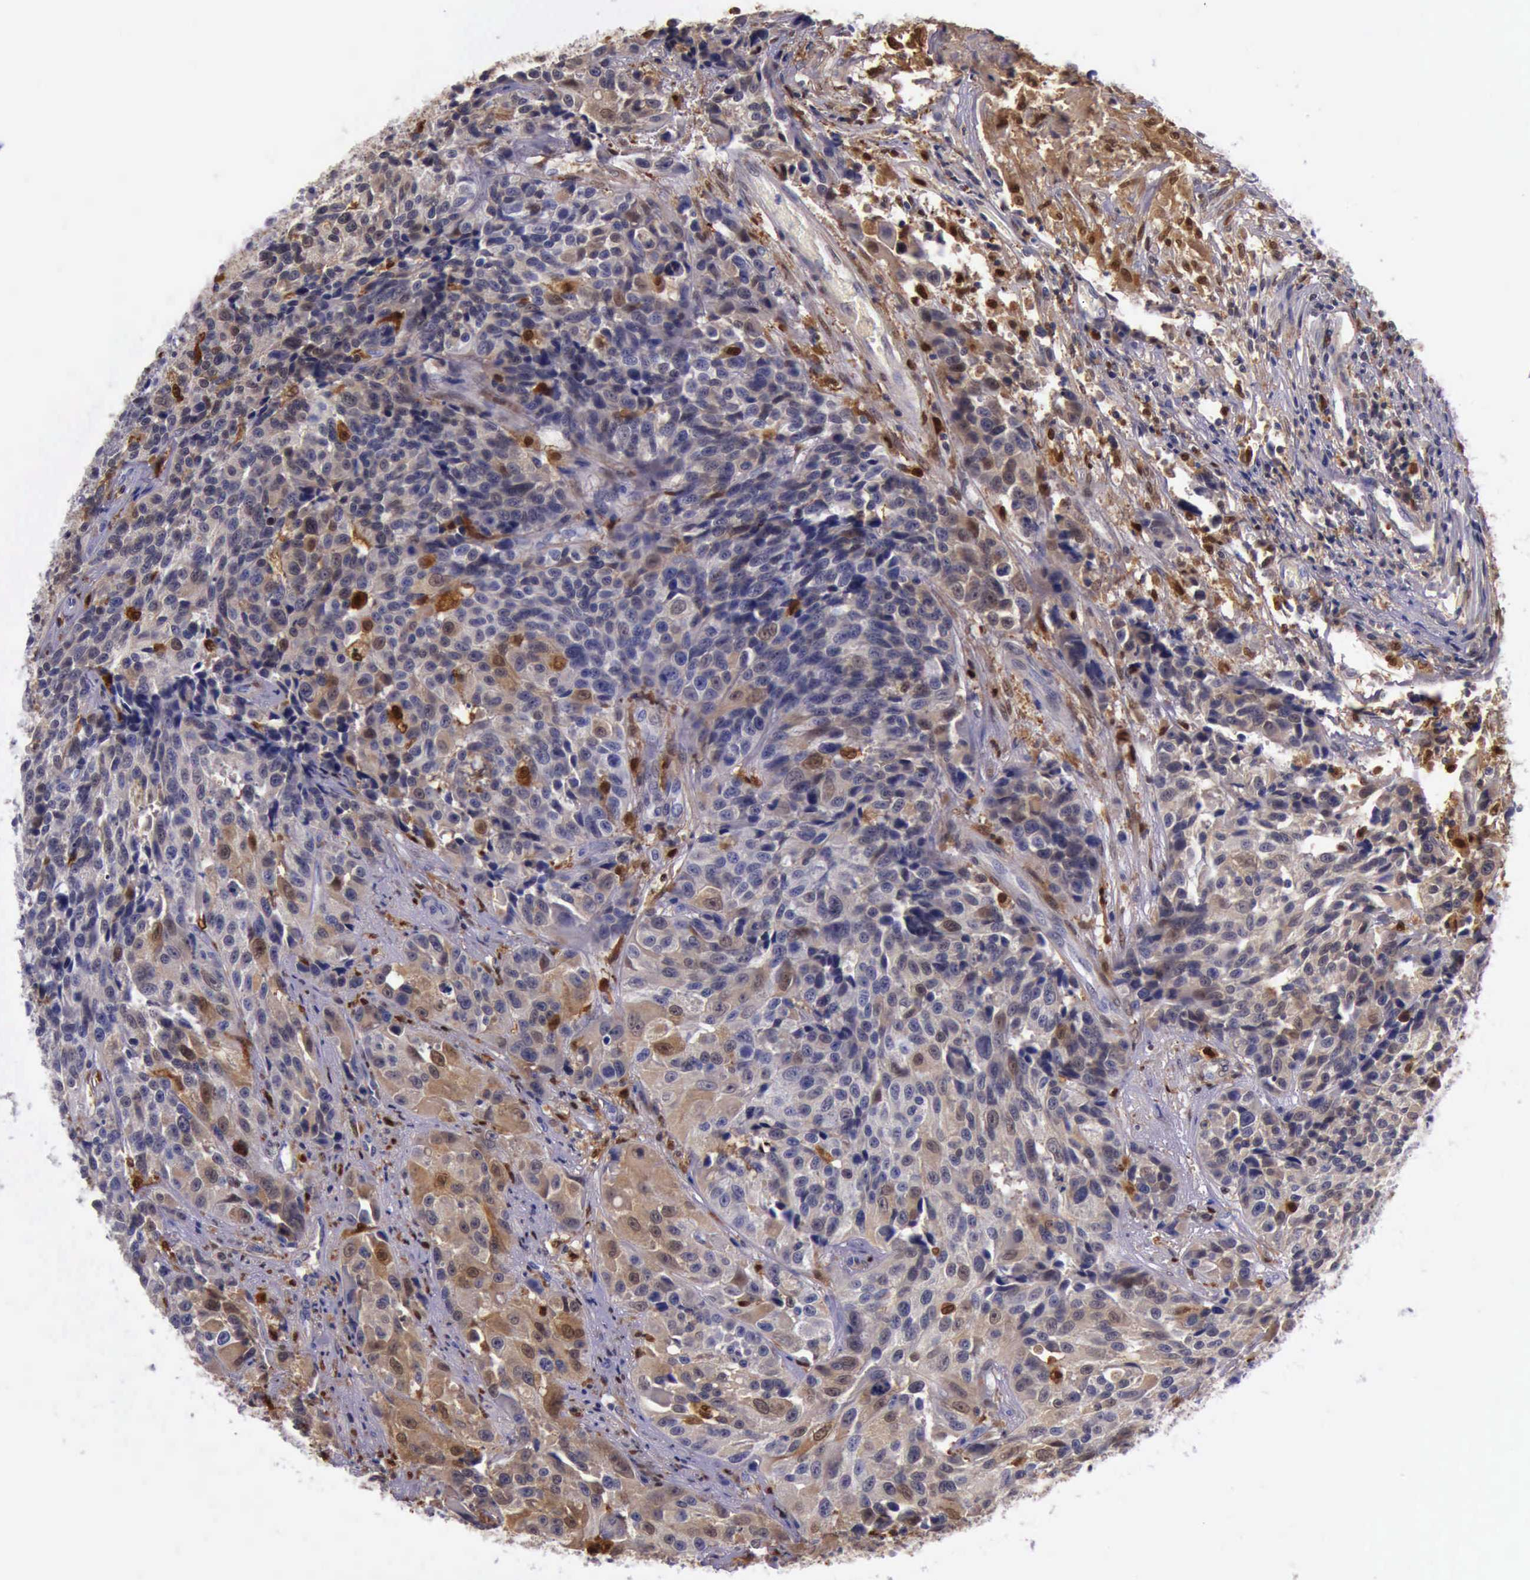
{"staining": {"intensity": "moderate", "quantity": "25%-75%", "location": "cytoplasmic/membranous,nuclear"}, "tissue": "urothelial cancer", "cell_type": "Tumor cells", "image_type": "cancer", "snomed": [{"axis": "morphology", "description": "Urothelial carcinoma, High grade"}, {"axis": "topography", "description": "Urinary bladder"}], "caption": "This is a photomicrograph of IHC staining of high-grade urothelial carcinoma, which shows moderate staining in the cytoplasmic/membranous and nuclear of tumor cells.", "gene": "TYMP", "patient": {"sex": "female", "age": 81}}